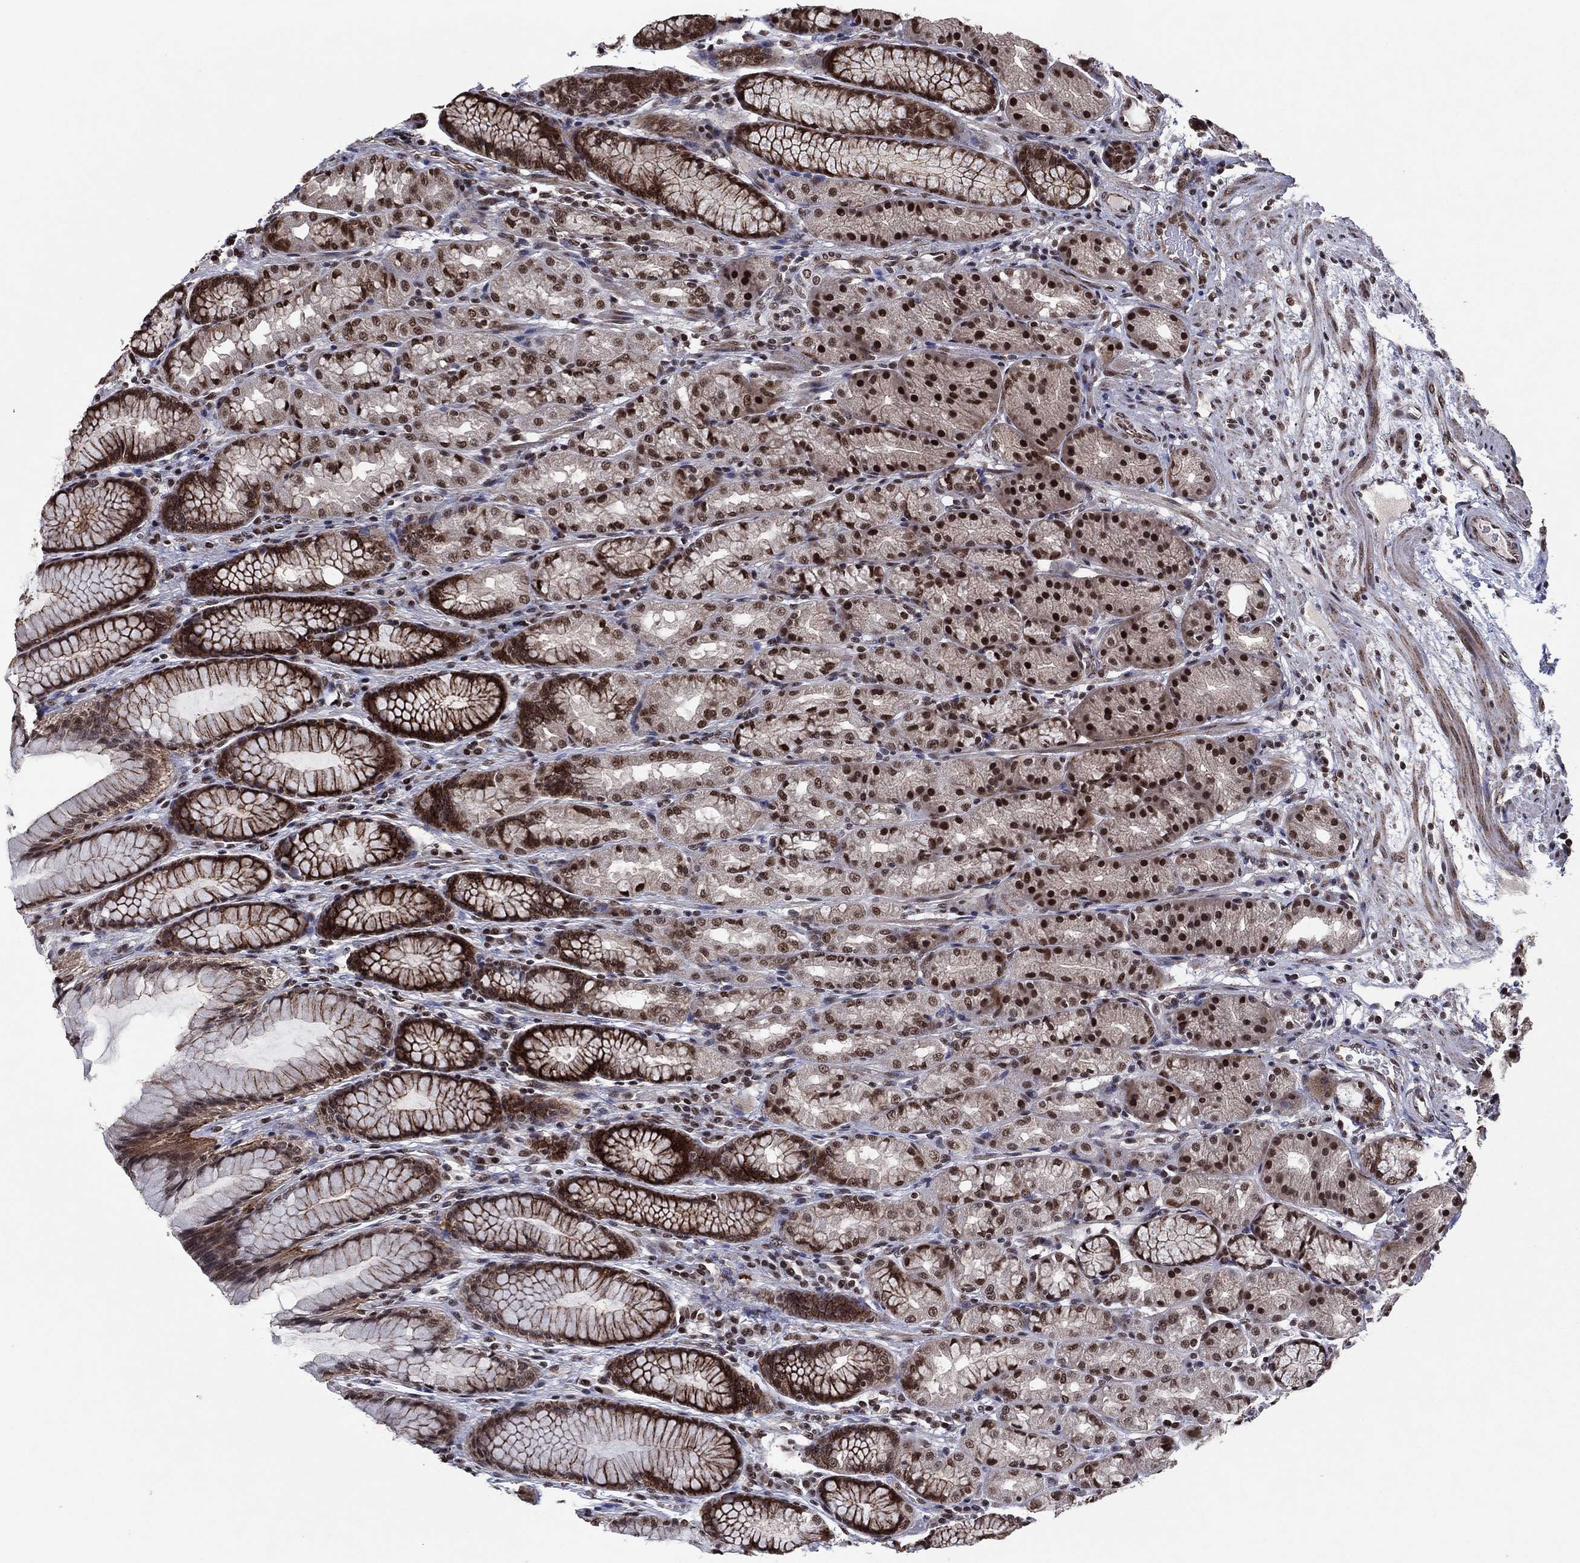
{"staining": {"intensity": "strong", "quantity": "25%-75%", "location": "cytoplasmic/membranous,nuclear"}, "tissue": "stomach", "cell_type": "Glandular cells", "image_type": "normal", "snomed": [{"axis": "morphology", "description": "Normal tissue, NOS"}, {"axis": "morphology", "description": "Adenocarcinoma, NOS"}, {"axis": "topography", "description": "Stomach"}], "caption": "Protein expression analysis of unremarkable stomach reveals strong cytoplasmic/membranous,nuclear staining in approximately 25%-75% of glandular cells. (DAB (3,3'-diaminobenzidine) IHC with brightfield microscopy, high magnification).", "gene": "ZBTB42", "patient": {"sex": "female", "age": 79}}